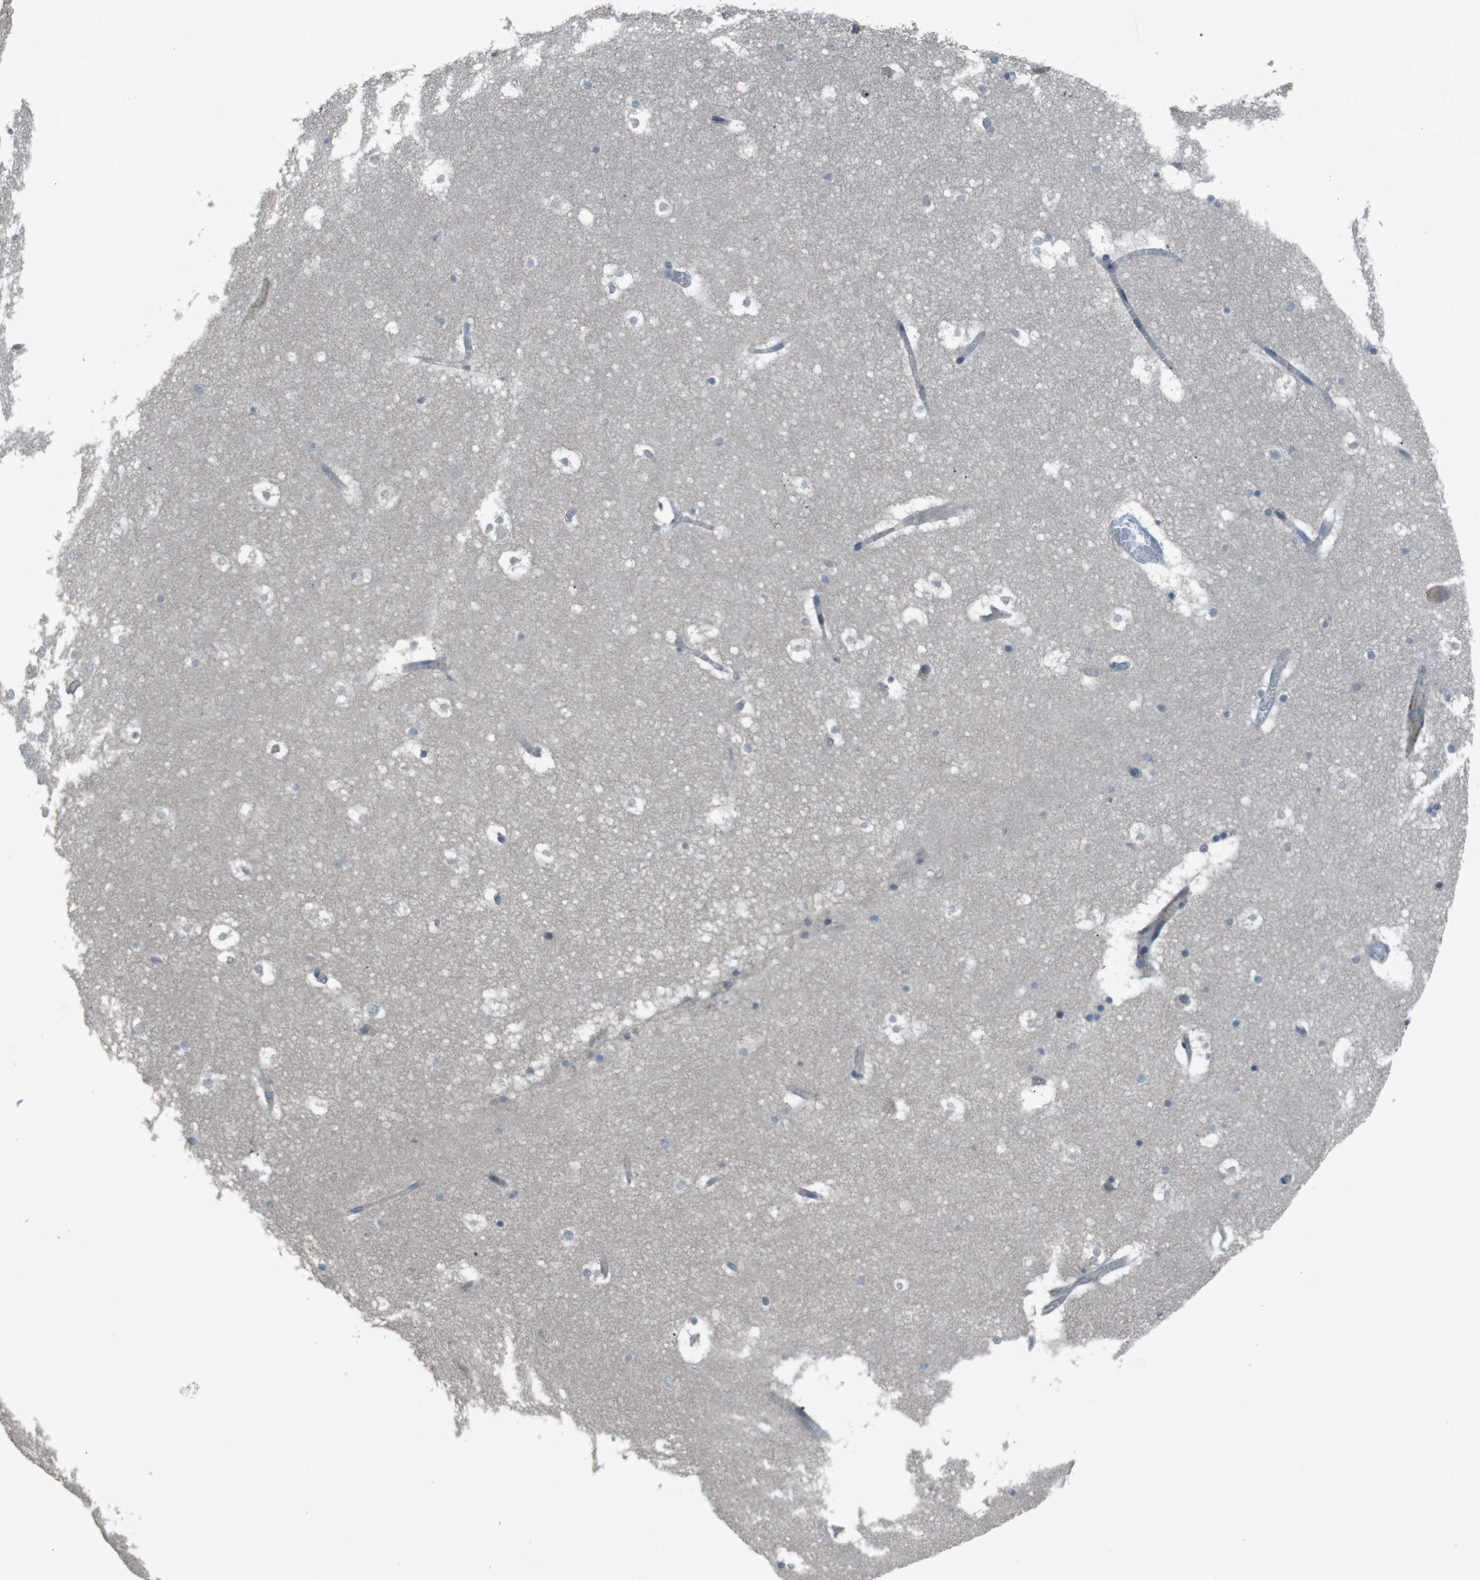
{"staining": {"intensity": "moderate", "quantity": "<25%", "location": "cytoplasmic/membranous"}, "tissue": "hippocampus", "cell_type": "Glial cells", "image_type": "normal", "snomed": [{"axis": "morphology", "description": "Normal tissue, NOS"}, {"axis": "topography", "description": "Hippocampus"}], "caption": "Brown immunohistochemical staining in benign hippocampus shows moderate cytoplasmic/membranous staining in approximately <25% of glial cells. (DAB IHC, brown staining for protein, blue staining for nuclei).", "gene": "FUT2", "patient": {"sex": "male", "age": 45}}